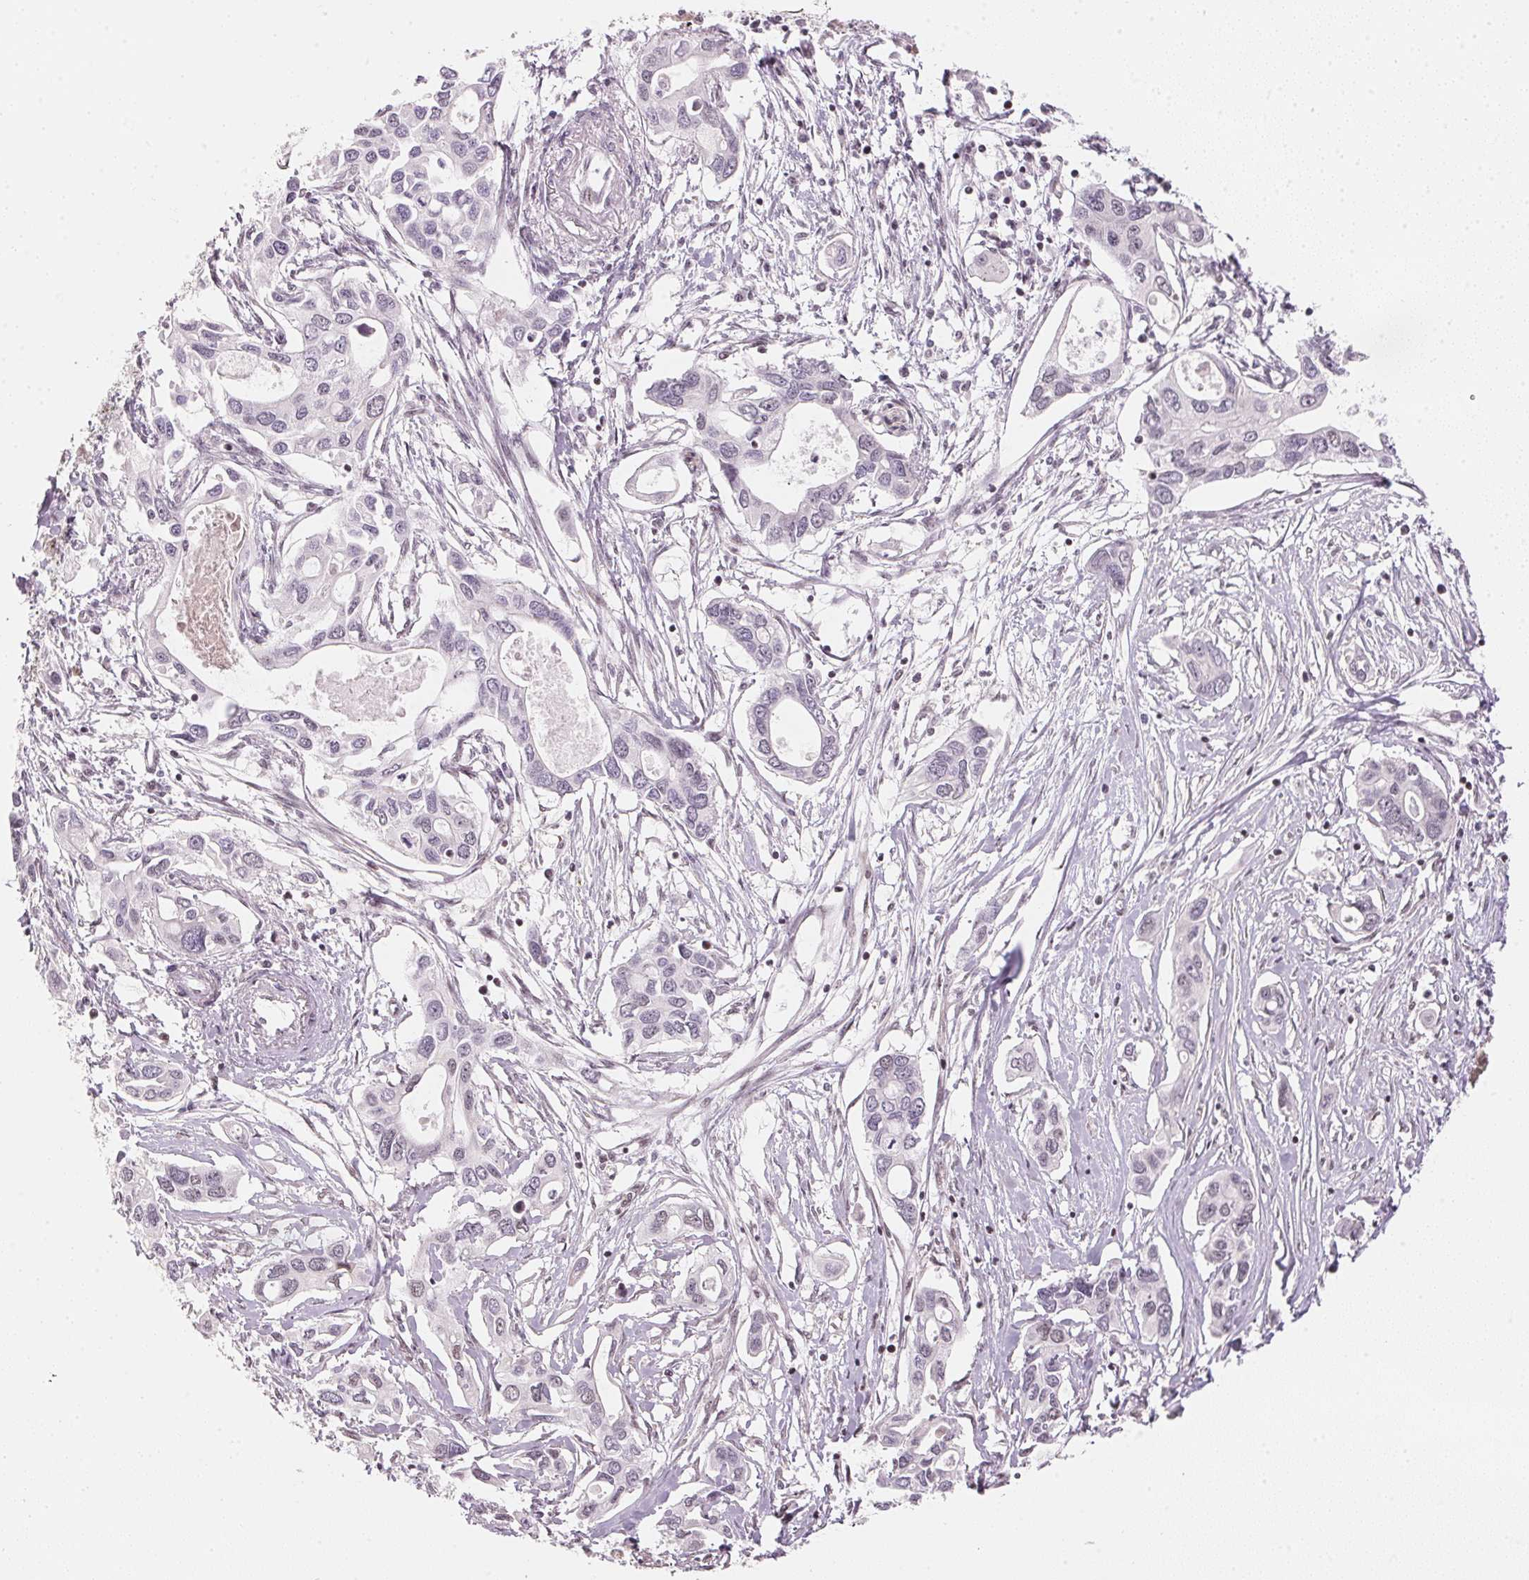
{"staining": {"intensity": "negative", "quantity": "none", "location": "none"}, "tissue": "pancreatic cancer", "cell_type": "Tumor cells", "image_type": "cancer", "snomed": [{"axis": "morphology", "description": "Adenocarcinoma, NOS"}, {"axis": "topography", "description": "Pancreas"}], "caption": "Tumor cells are negative for protein expression in human adenocarcinoma (pancreatic).", "gene": "KAT6A", "patient": {"sex": "male", "age": 60}}